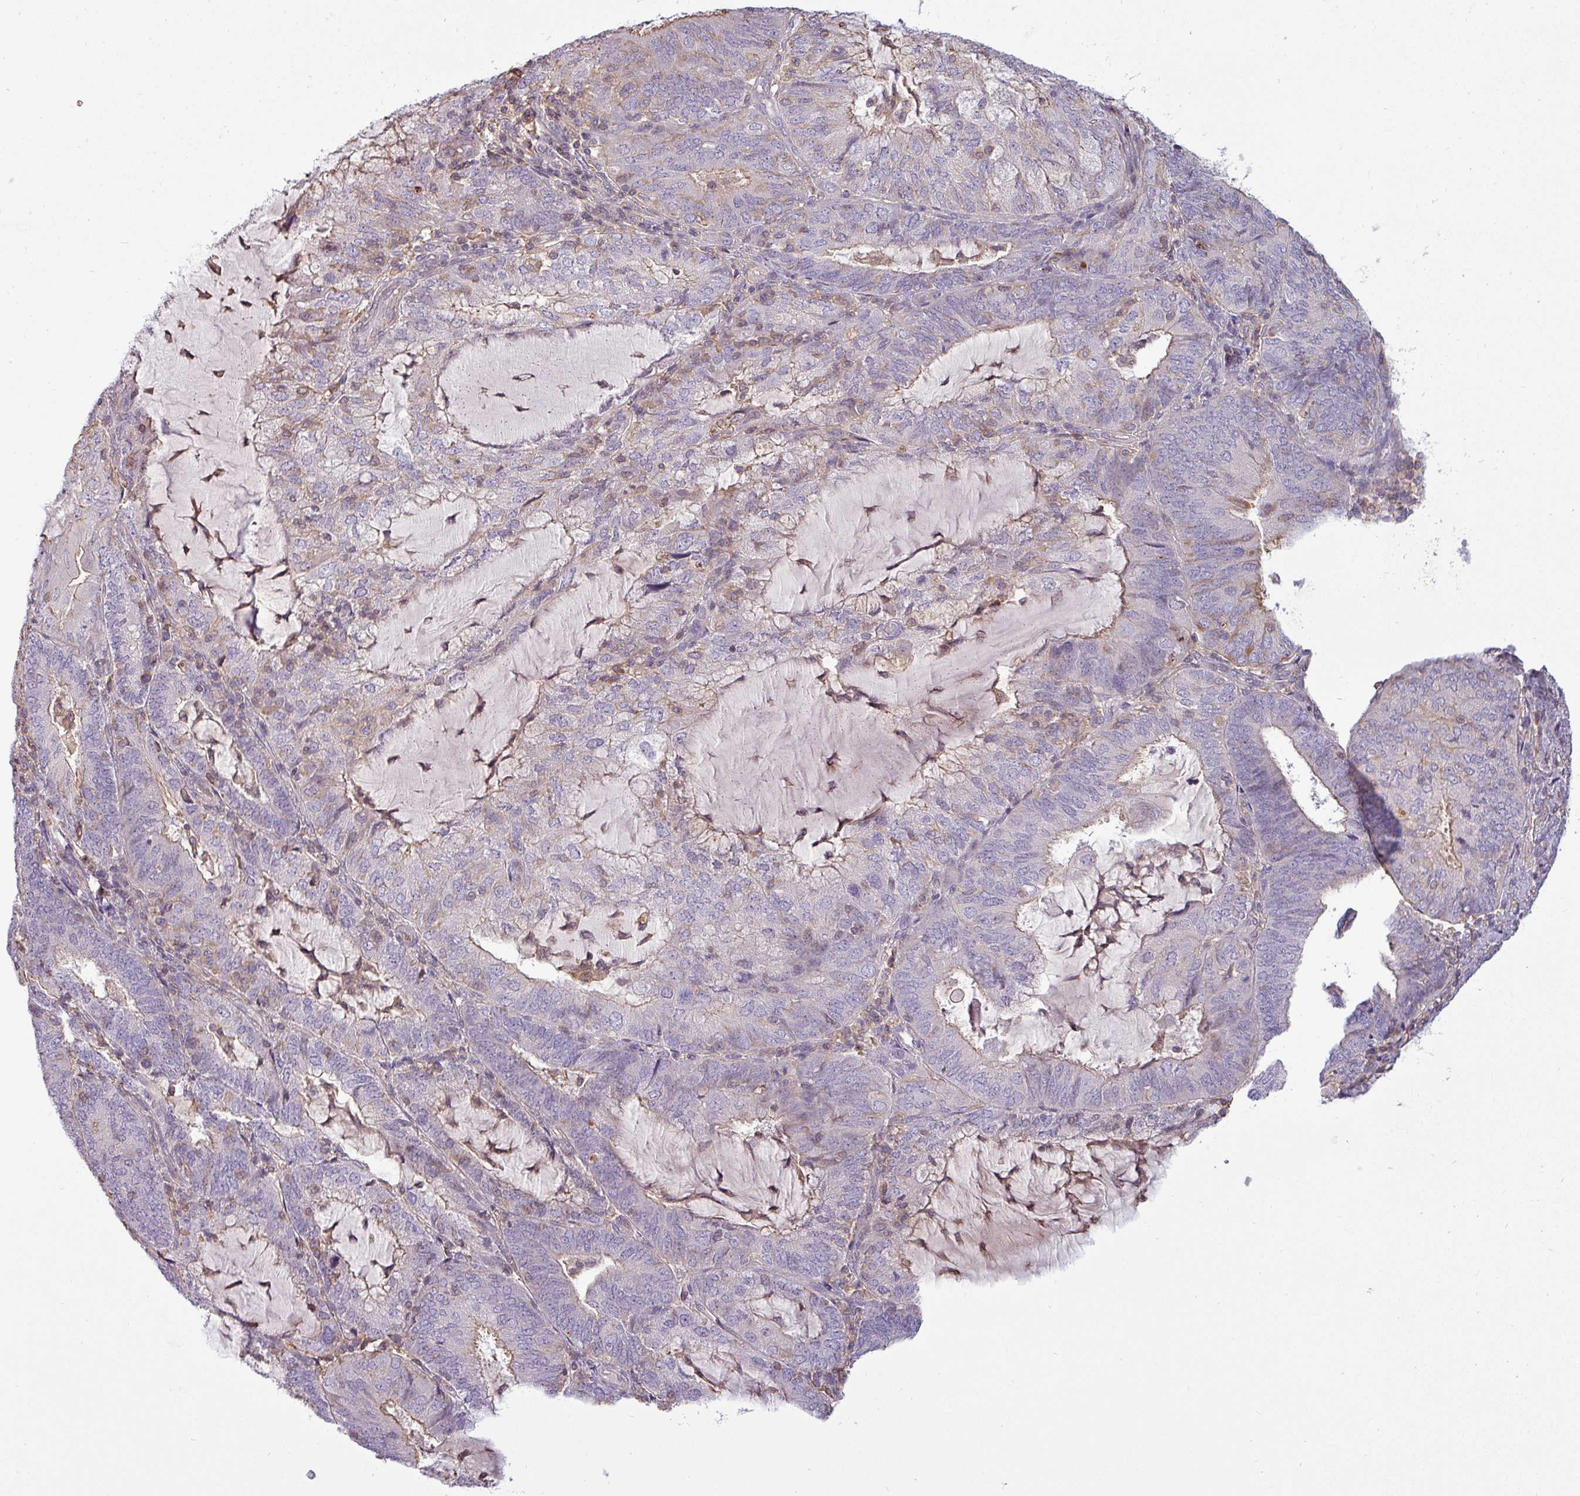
{"staining": {"intensity": "negative", "quantity": "none", "location": "none"}, "tissue": "endometrial cancer", "cell_type": "Tumor cells", "image_type": "cancer", "snomed": [{"axis": "morphology", "description": "Adenocarcinoma, NOS"}, {"axis": "topography", "description": "Endometrium"}], "caption": "Tumor cells are negative for protein expression in human endometrial cancer.", "gene": "ZNF835", "patient": {"sex": "female", "age": 81}}